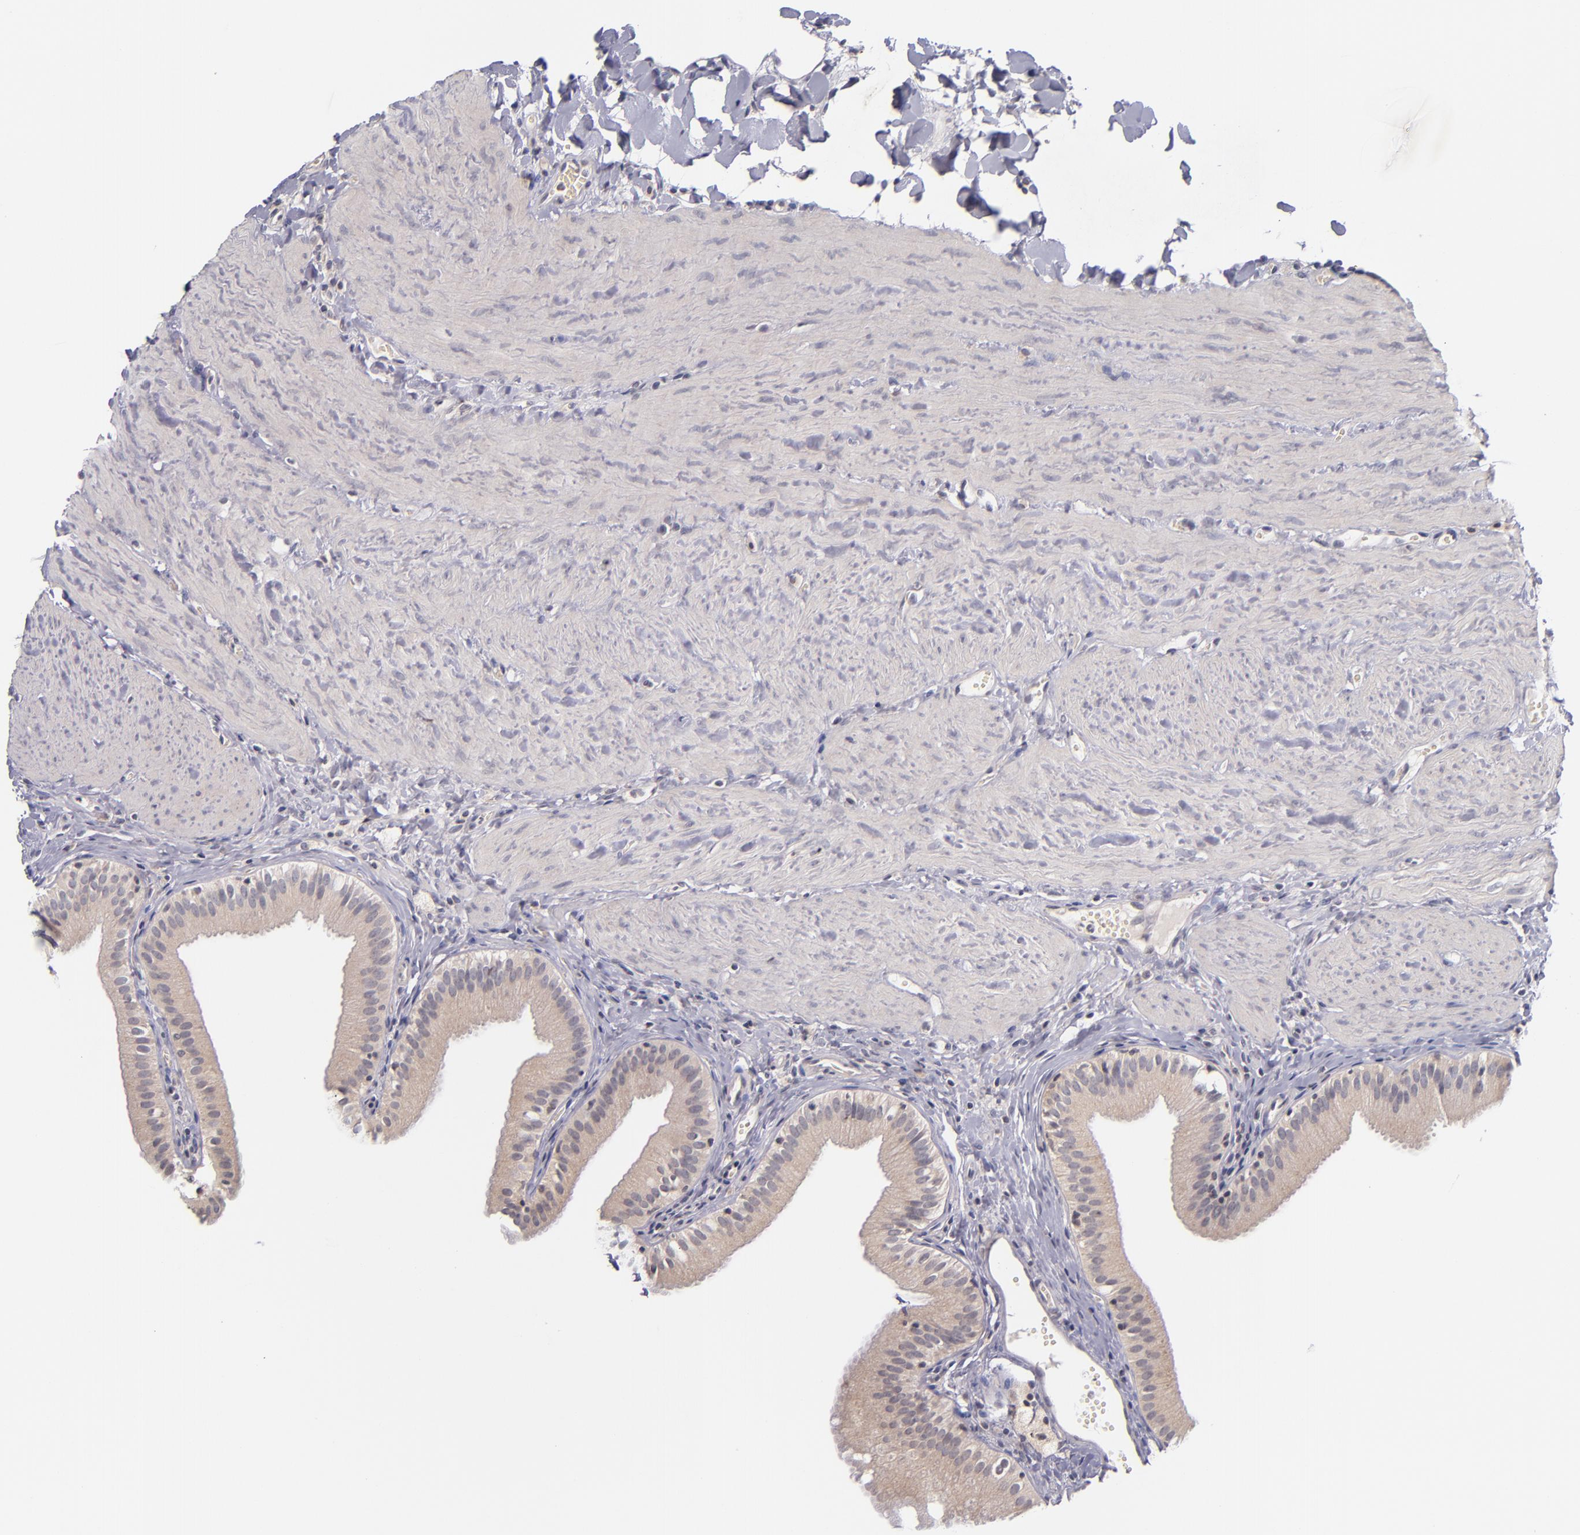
{"staining": {"intensity": "weak", "quantity": ">75%", "location": "cytoplasmic/membranous"}, "tissue": "gallbladder", "cell_type": "Glandular cells", "image_type": "normal", "snomed": [{"axis": "morphology", "description": "Normal tissue, NOS"}, {"axis": "topography", "description": "Gallbladder"}], "caption": "Gallbladder stained with DAB (3,3'-diaminobenzidine) immunohistochemistry (IHC) shows low levels of weak cytoplasmic/membranous positivity in about >75% of glandular cells. (DAB = brown stain, brightfield microscopy at high magnification).", "gene": "TSC2", "patient": {"sex": "female", "age": 24}}